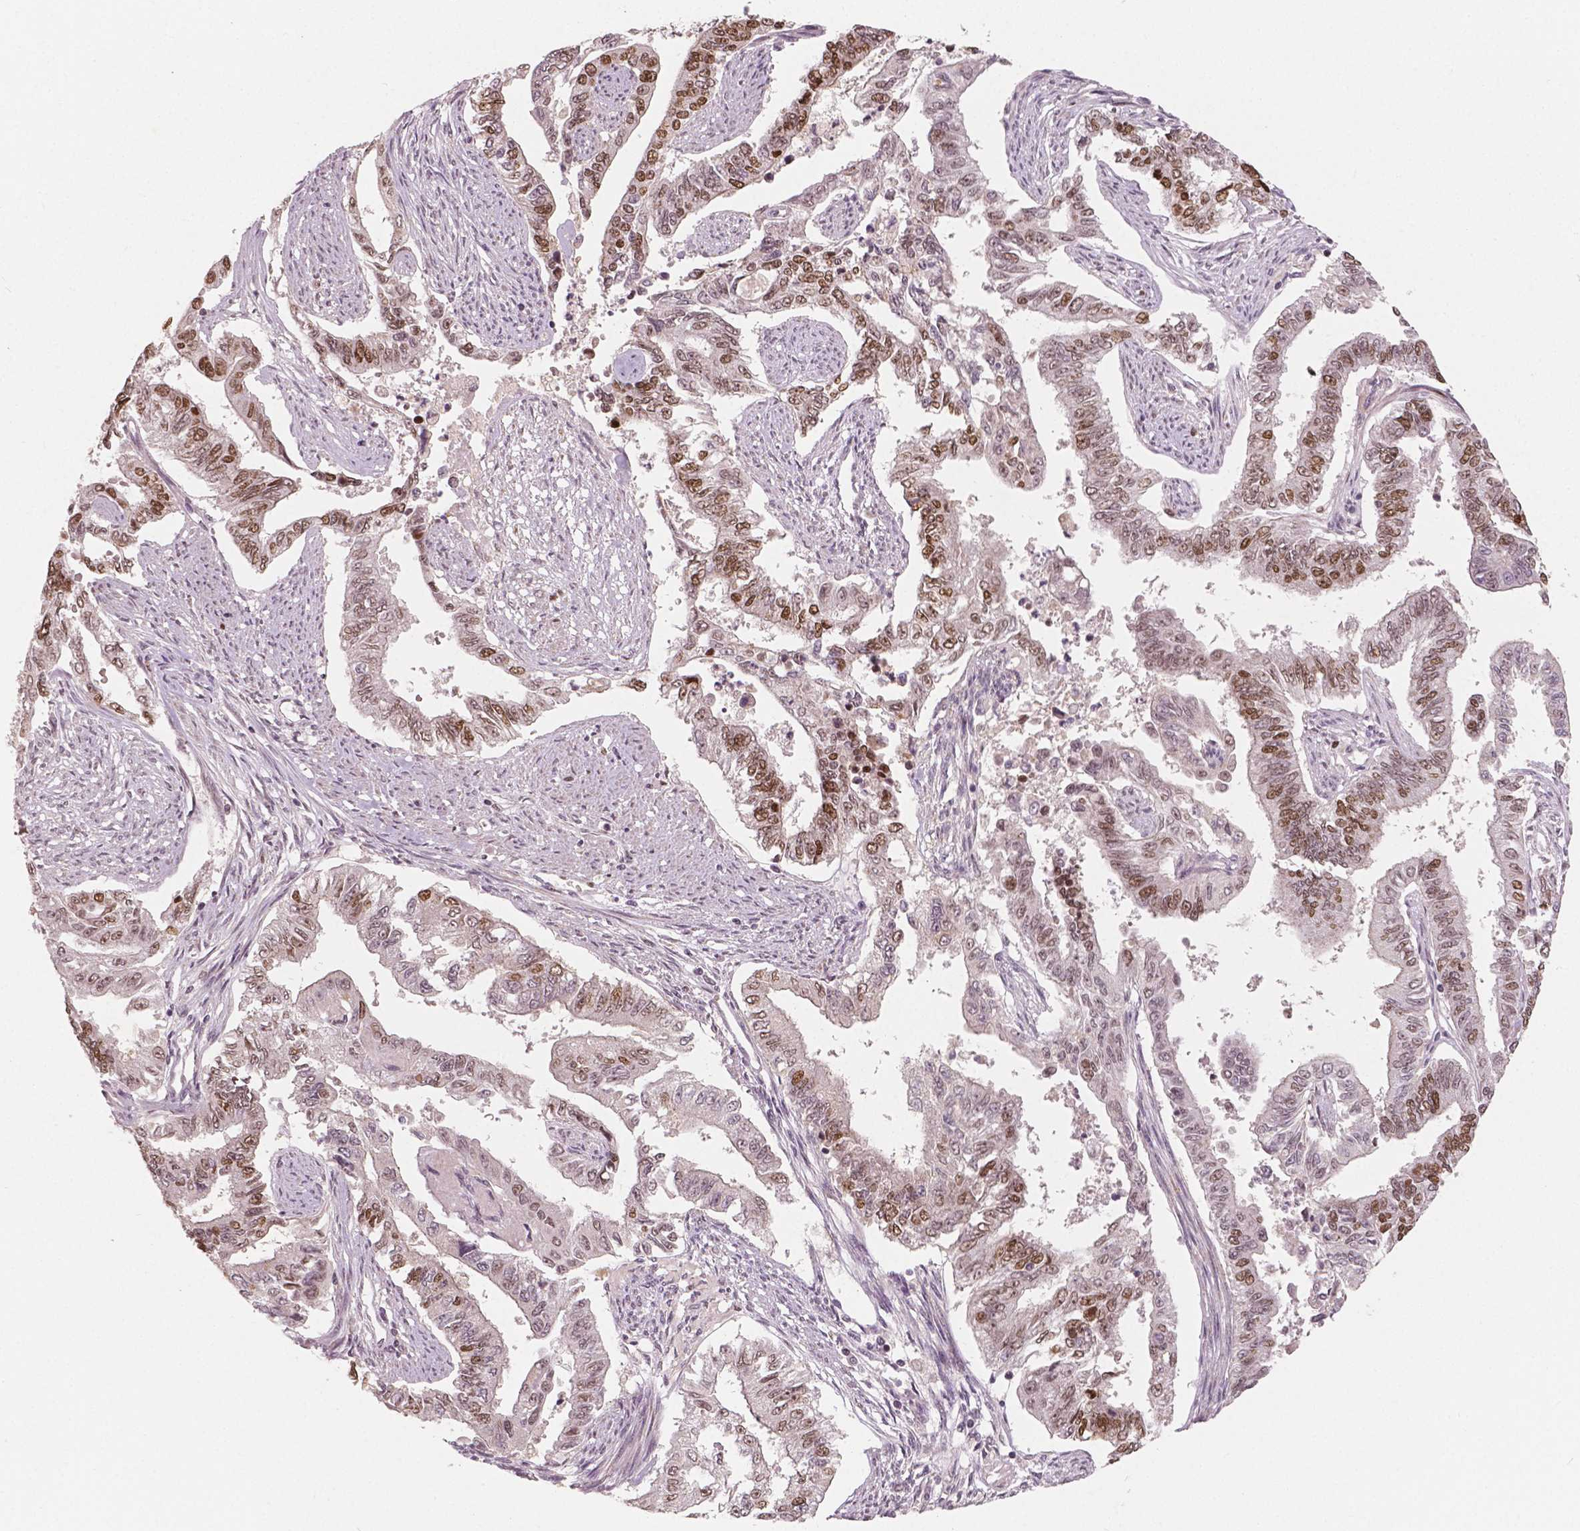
{"staining": {"intensity": "moderate", "quantity": "25%-75%", "location": "nuclear"}, "tissue": "endometrial cancer", "cell_type": "Tumor cells", "image_type": "cancer", "snomed": [{"axis": "morphology", "description": "Adenocarcinoma, NOS"}, {"axis": "topography", "description": "Uterus"}], "caption": "Human endometrial cancer stained with a brown dye displays moderate nuclear positive expression in about 25%-75% of tumor cells.", "gene": "NSD2", "patient": {"sex": "female", "age": 59}}